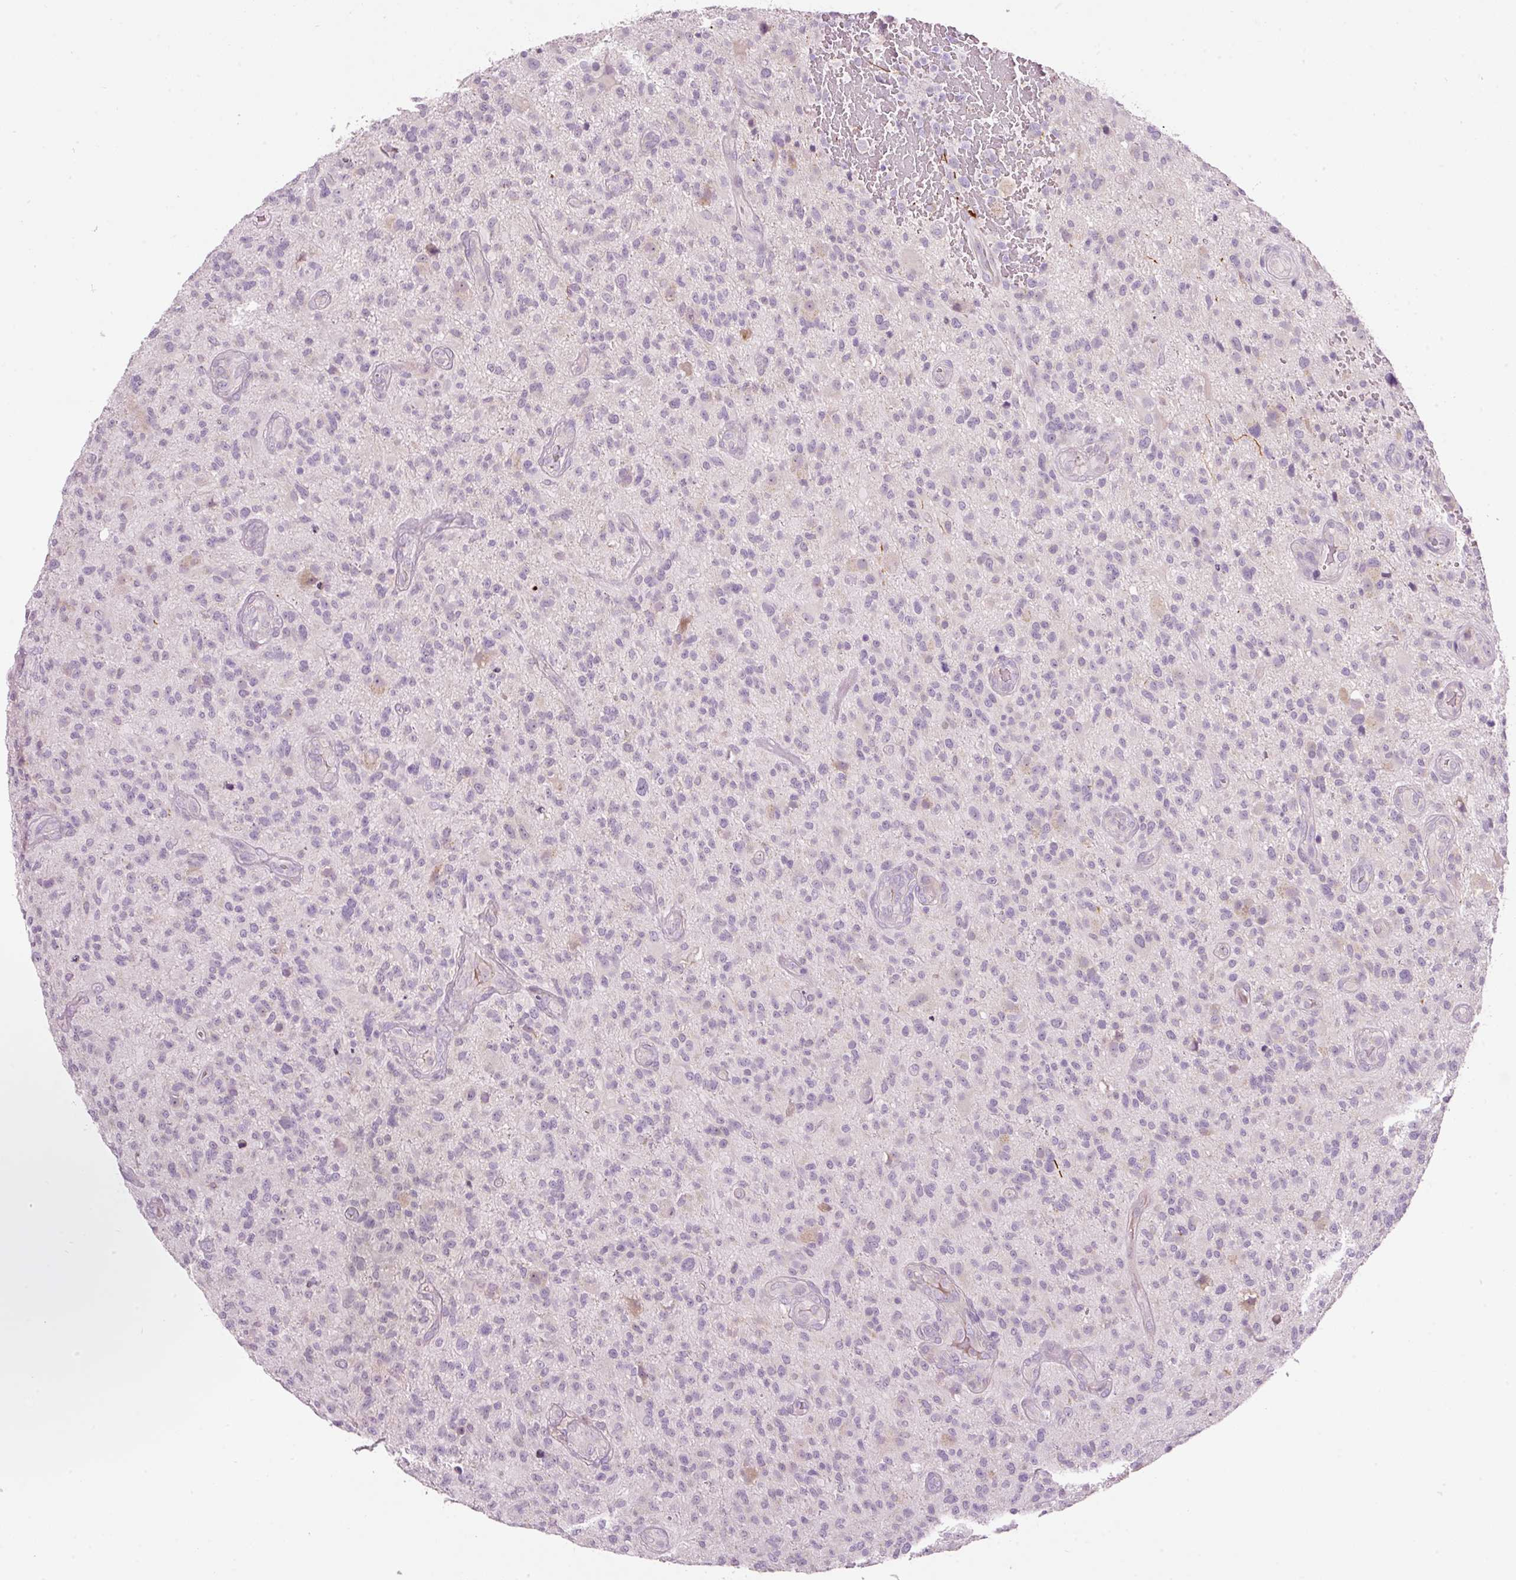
{"staining": {"intensity": "negative", "quantity": "none", "location": "none"}, "tissue": "glioma", "cell_type": "Tumor cells", "image_type": "cancer", "snomed": [{"axis": "morphology", "description": "Glioma, malignant, High grade"}, {"axis": "topography", "description": "Brain"}], "caption": "Tumor cells show no significant staining in glioma.", "gene": "RSPO2", "patient": {"sex": "male", "age": 47}}